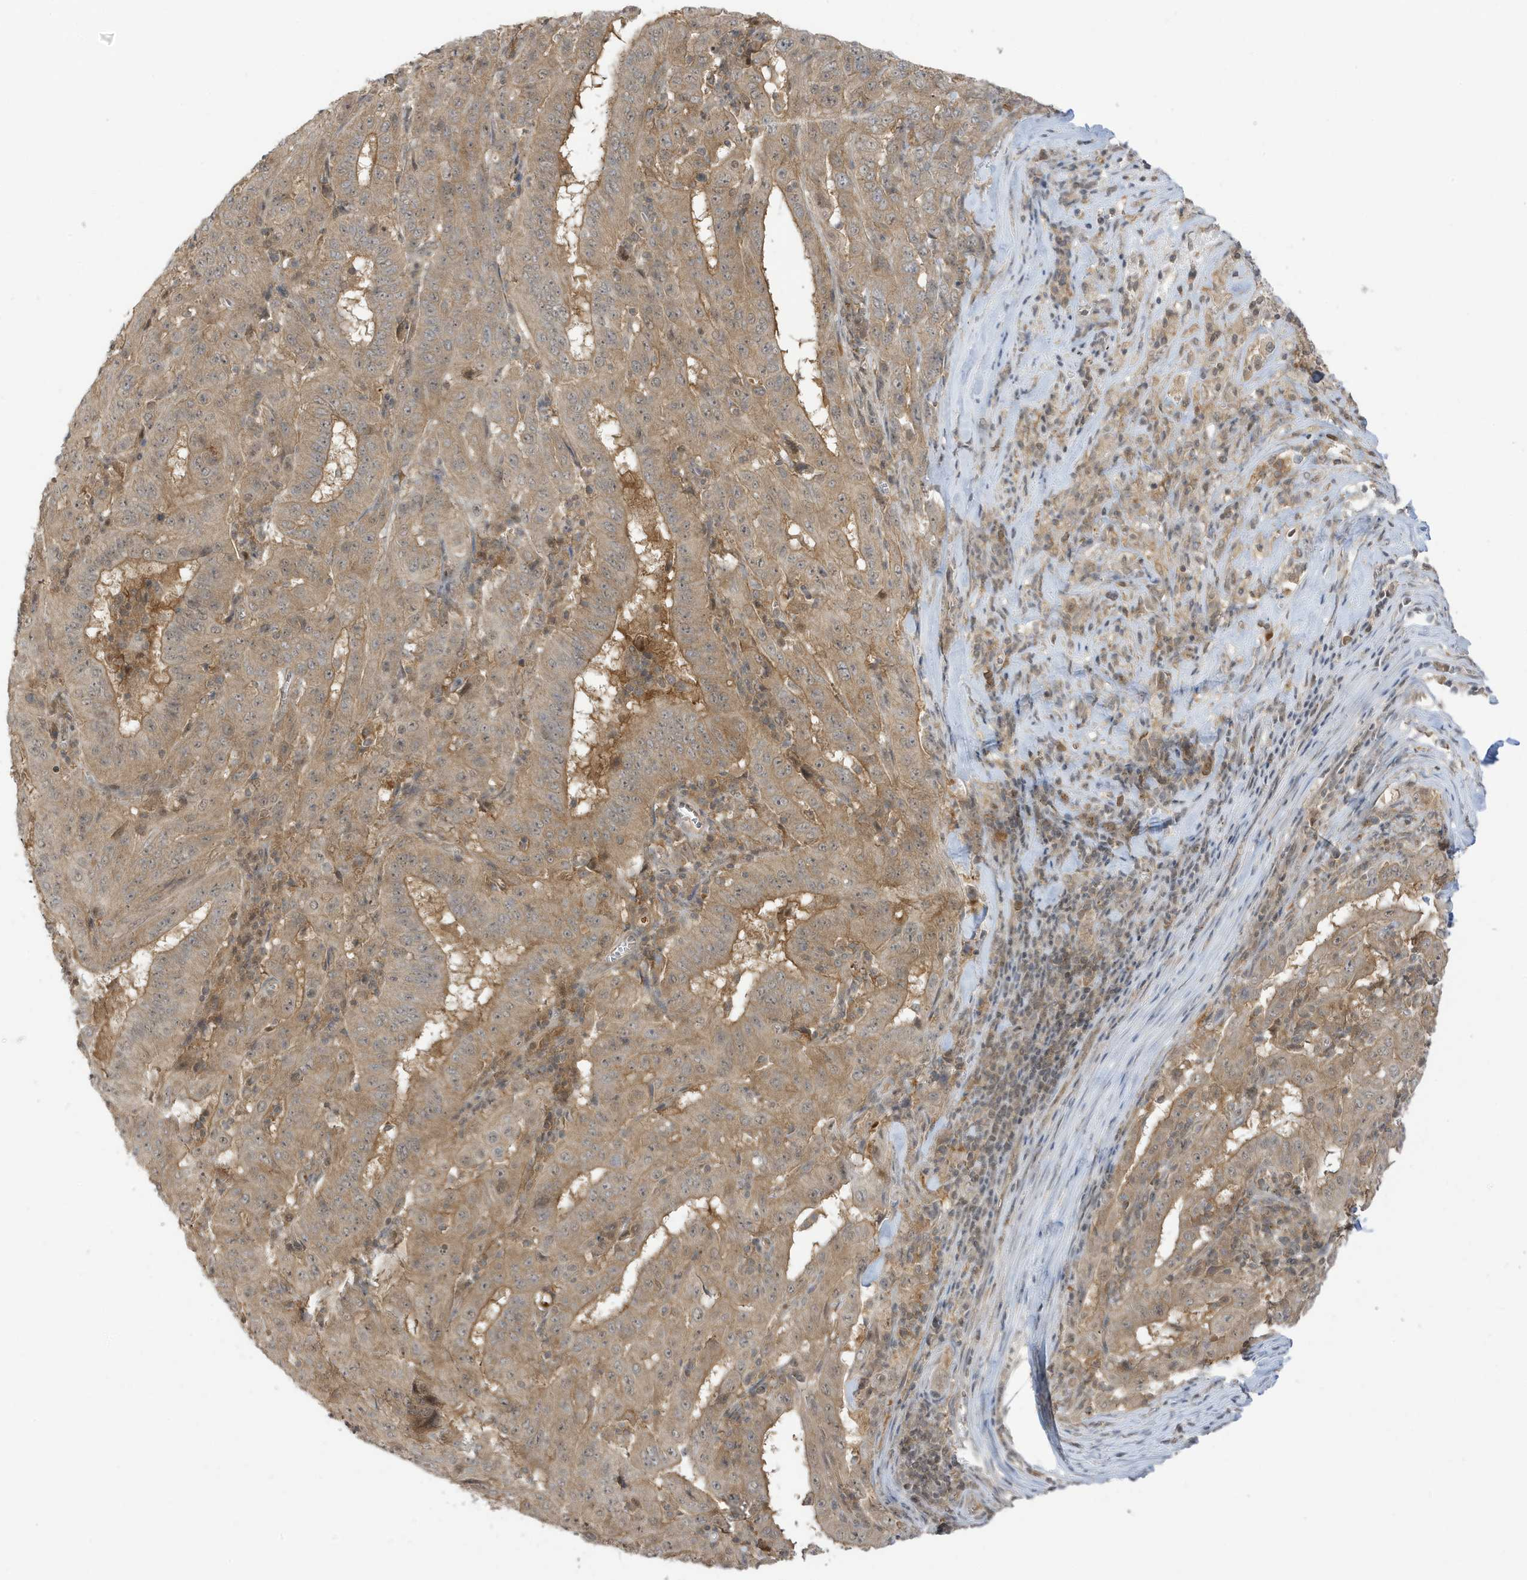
{"staining": {"intensity": "moderate", "quantity": ">75%", "location": "cytoplasmic/membranous"}, "tissue": "pancreatic cancer", "cell_type": "Tumor cells", "image_type": "cancer", "snomed": [{"axis": "morphology", "description": "Adenocarcinoma, NOS"}, {"axis": "topography", "description": "Pancreas"}], "caption": "Immunohistochemical staining of pancreatic cancer shows medium levels of moderate cytoplasmic/membranous expression in approximately >75% of tumor cells.", "gene": "TAB3", "patient": {"sex": "male", "age": 63}}